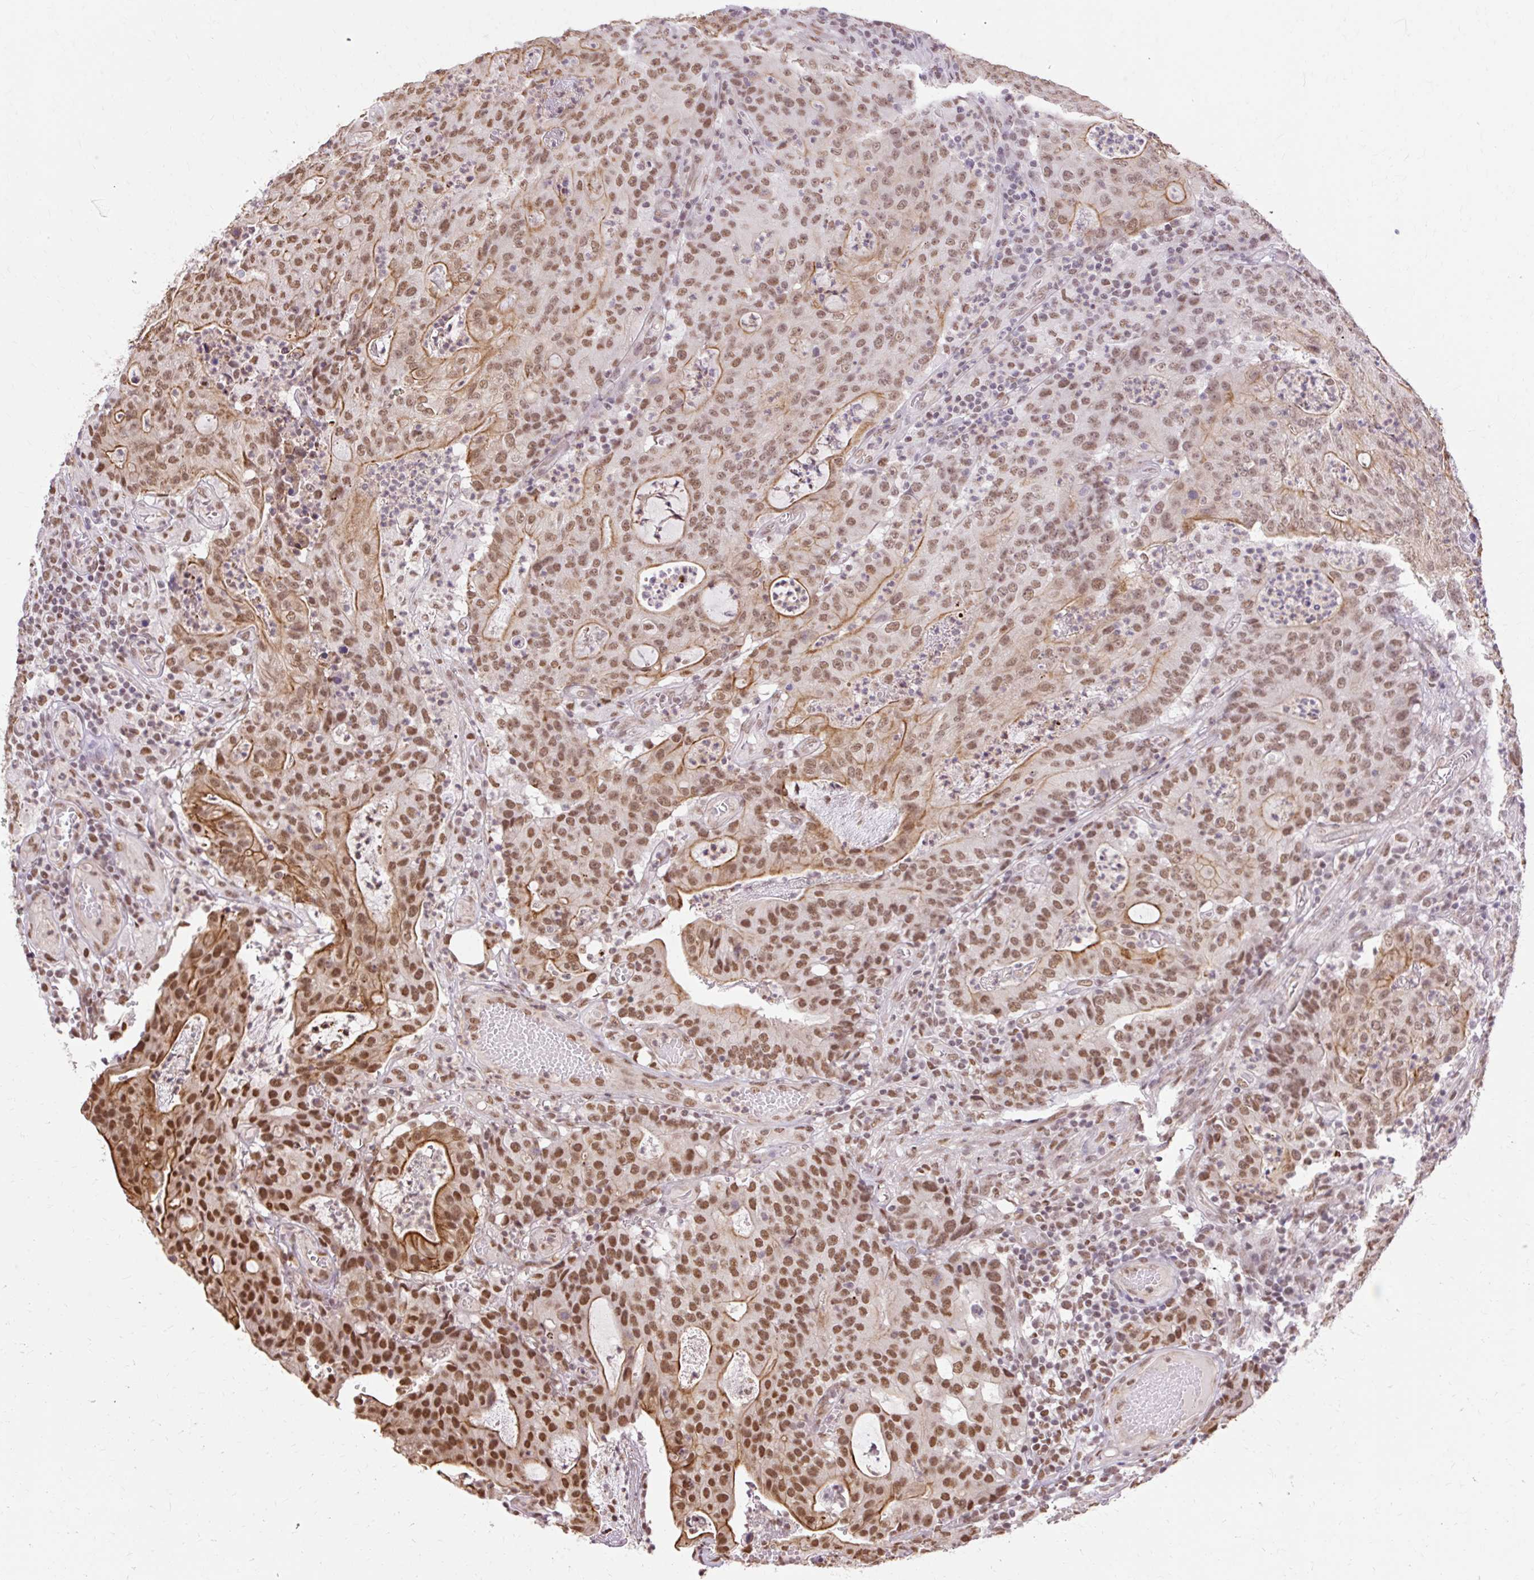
{"staining": {"intensity": "strong", "quantity": "25%-75%", "location": "cytoplasmic/membranous,nuclear"}, "tissue": "colorectal cancer", "cell_type": "Tumor cells", "image_type": "cancer", "snomed": [{"axis": "morphology", "description": "Adenocarcinoma, NOS"}, {"axis": "topography", "description": "Colon"}], "caption": "Immunohistochemistry (IHC) staining of colorectal cancer, which displays high levels of strong cytoplasmic/membranous and nuclear expression in approximately 25%-75% of tumor cells indicating strong cytoplasmic/membranous and nuclear protein staining. The staining was performed using DAB (brown) for protein detection and nuclei were counterstained in hematoxylin (blue).", "gene": "NPIPB12", "patient": {"sex": "male", "age": 83}}